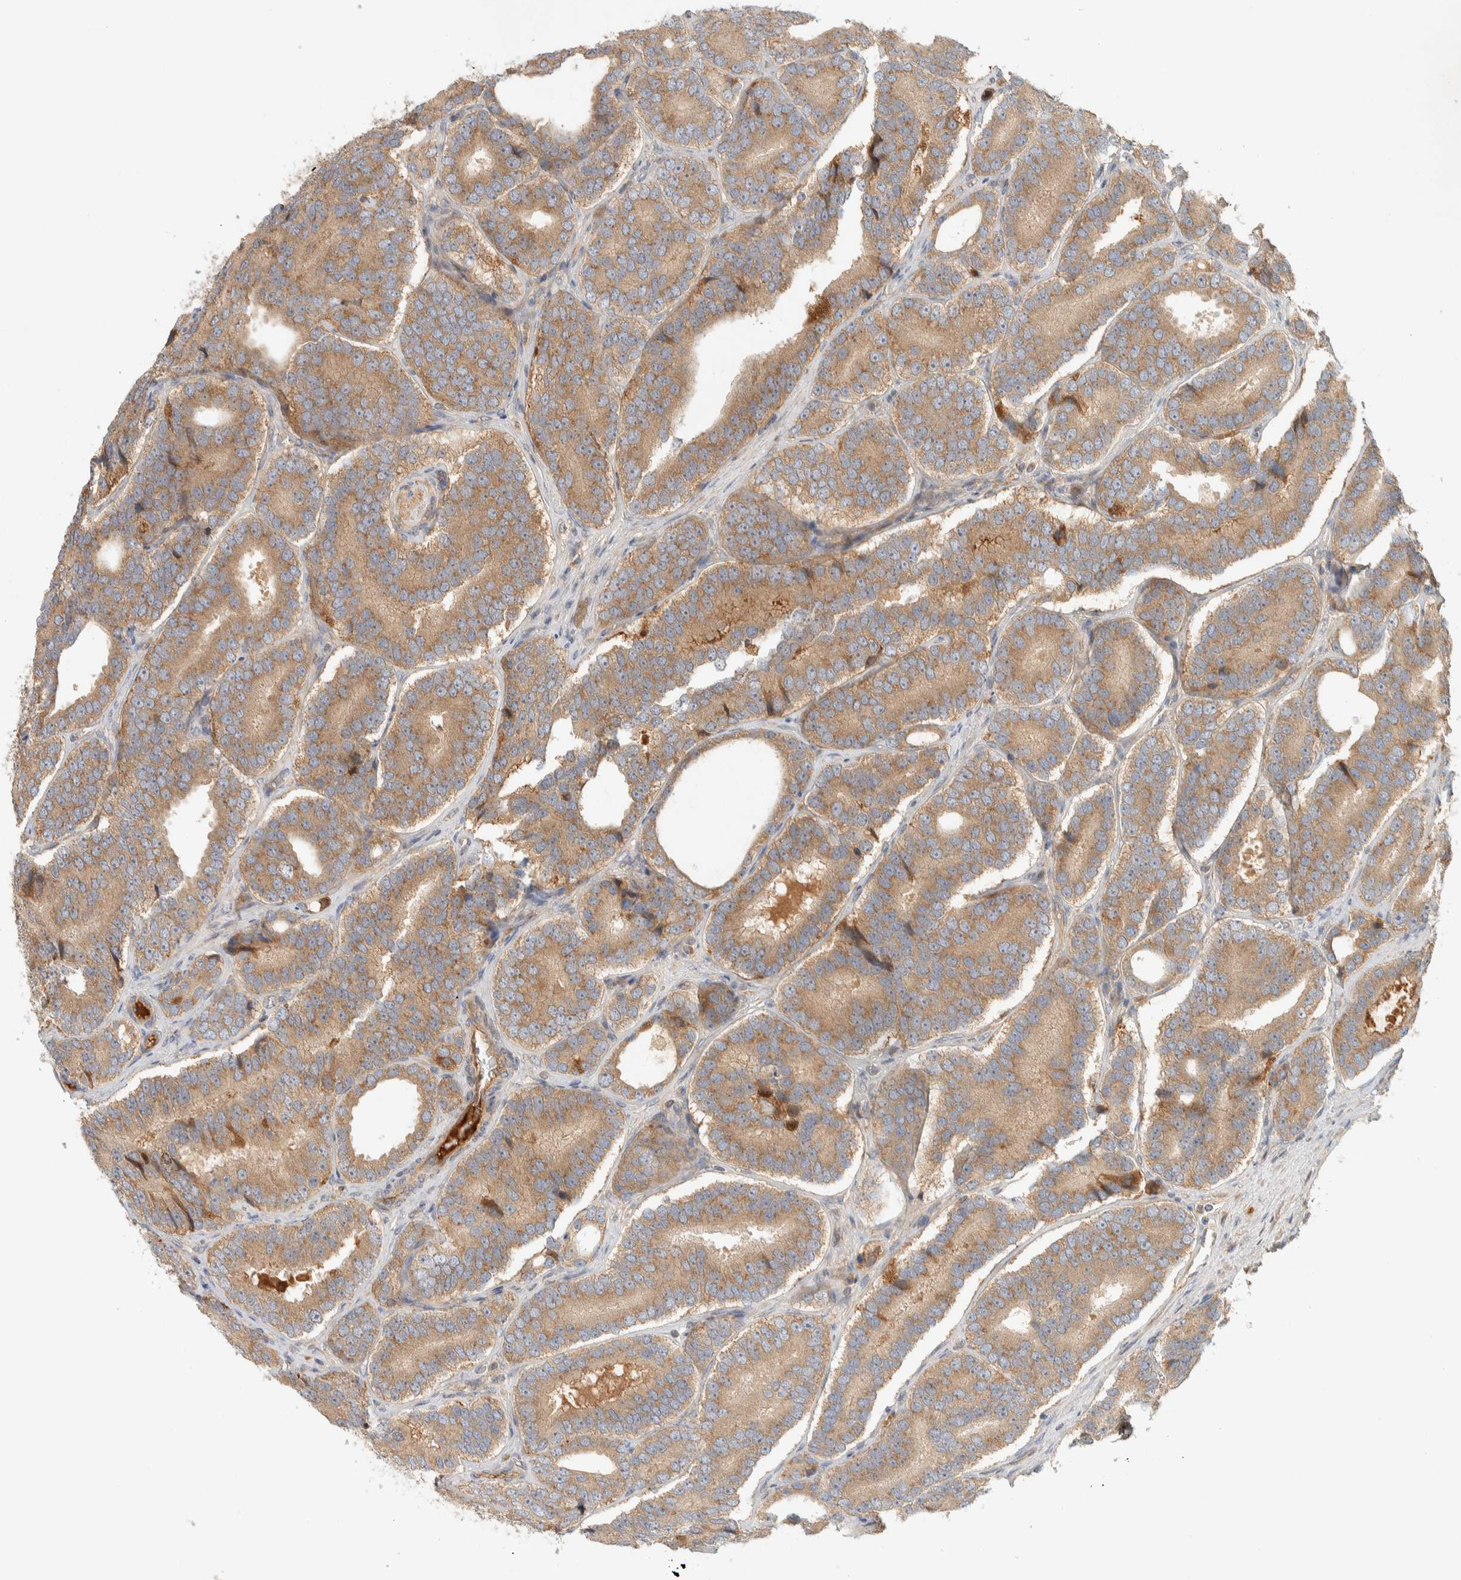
{"staining": {"intensity": "moderate", "quantity": ">75%", "location": "cytoplasmic/membranous"}, "tissue": "prostate cancer", "cell_type": "Tumor cells", "image_type": "cancer", "snomed": [{"axis": "morphology", "description": "Adenocarcinoma, High grade"}, {"axis": "topography", "description": "Prostate"}], "caption": "DAB (3,3'-diaminobenzidine) immunohistochemical staining of human high-grade adenocarcinoma (prostate) exhibits moderate cytoplasmic/membranous protein expression in about >75% of tumor cells.", "gene": "FAM167A", "patient": {"sex": "male", "age": 56}}